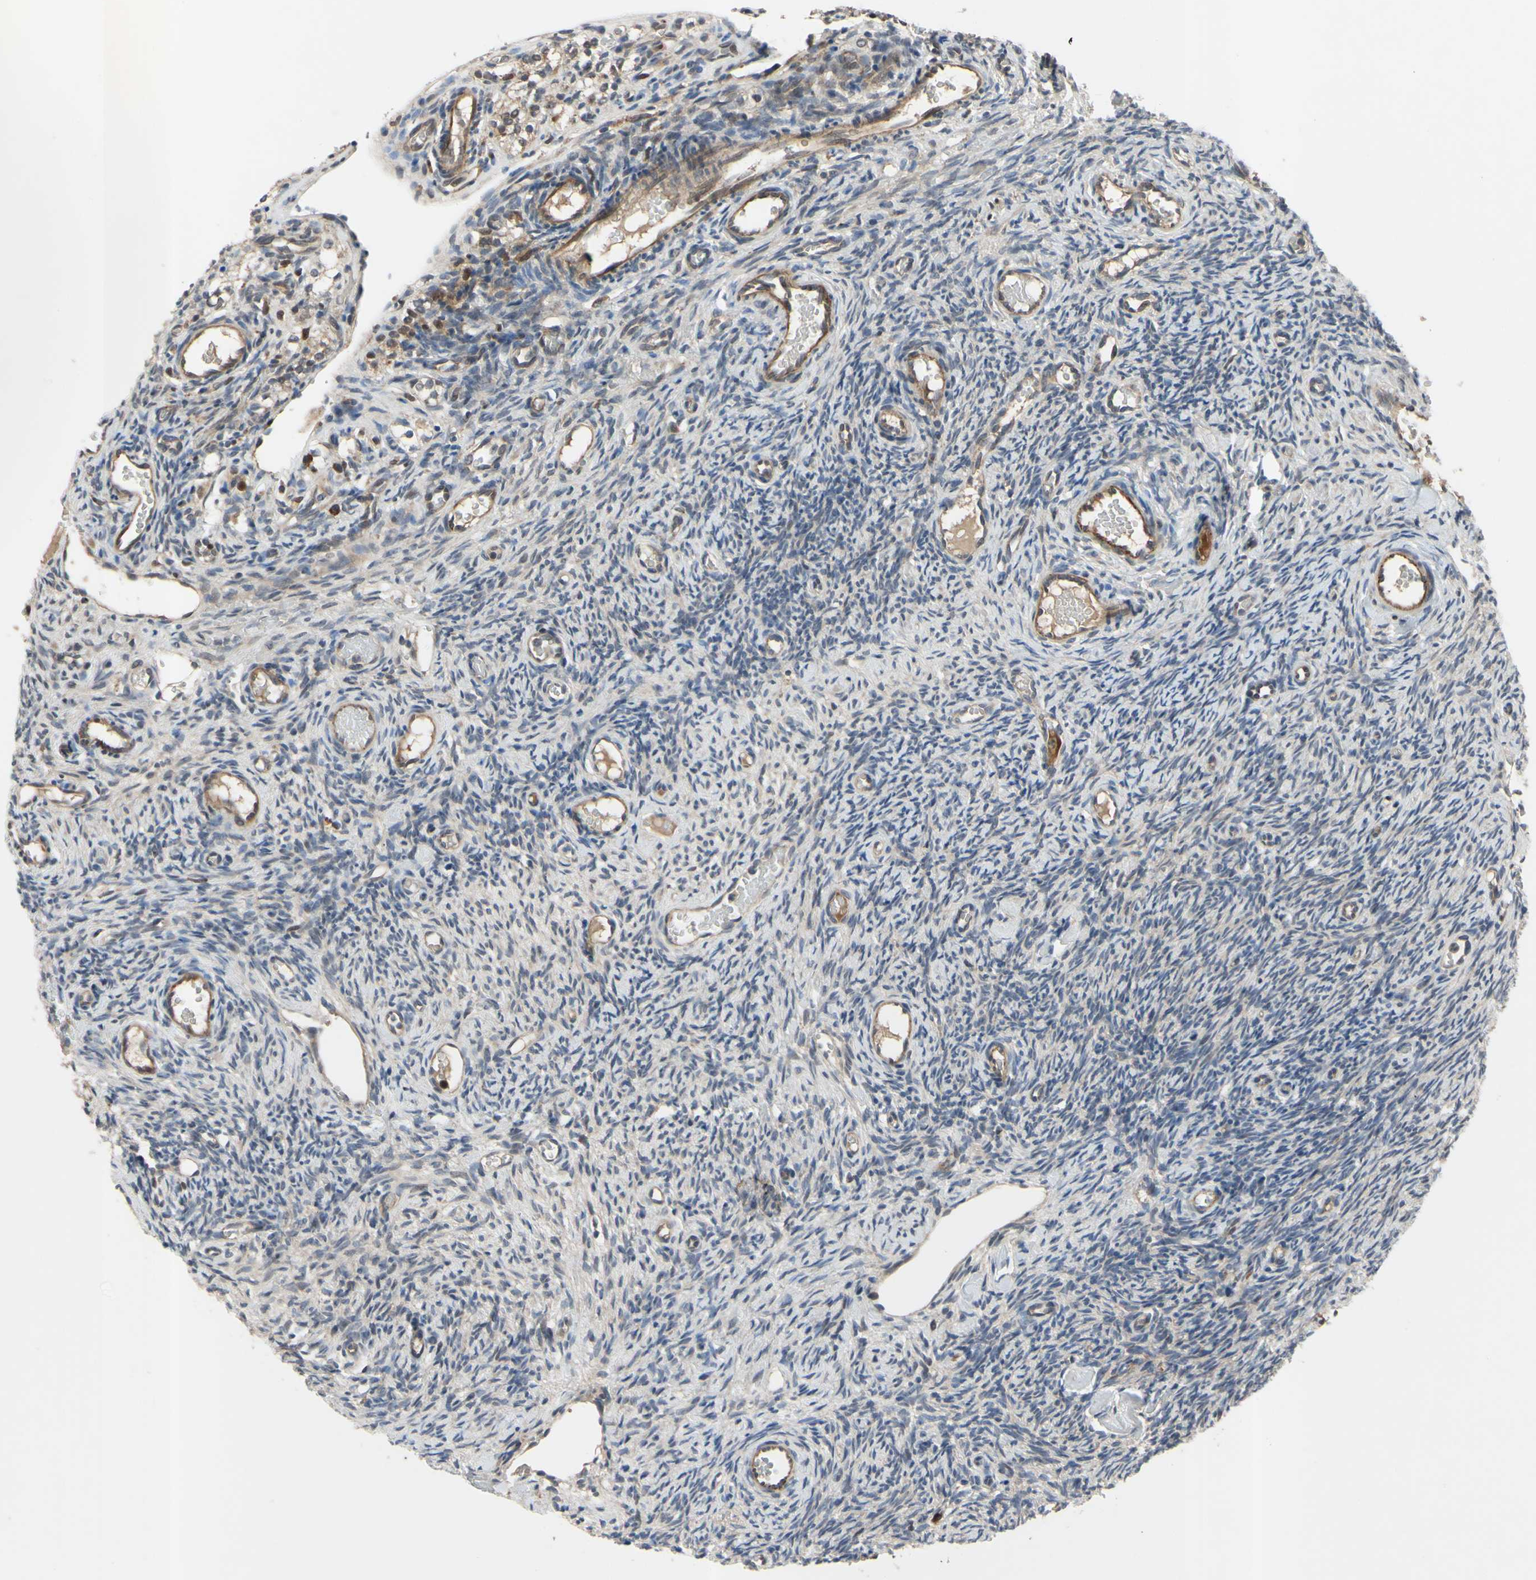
{"staining": {"intensity": "weak", "quantity": "25%-75%", "location": "cytoplasmic/membranous"}, "tissue": "ovary", "cell_type": "Ovarian stroma cells", "image_type": "normal", "snomed": [{"axis": "morphology", "description": "Normal tissue, NOS"}, {"axis": "topography", "description": "Ovary"}], "caption": "Protein staining of normal ovary exhibits weak cytoplasmic/membranous staining in about 25%-75% of ovarian stroma cells.", "gene": "XIAP", "patient": {"sex": "female", "age": 35}}